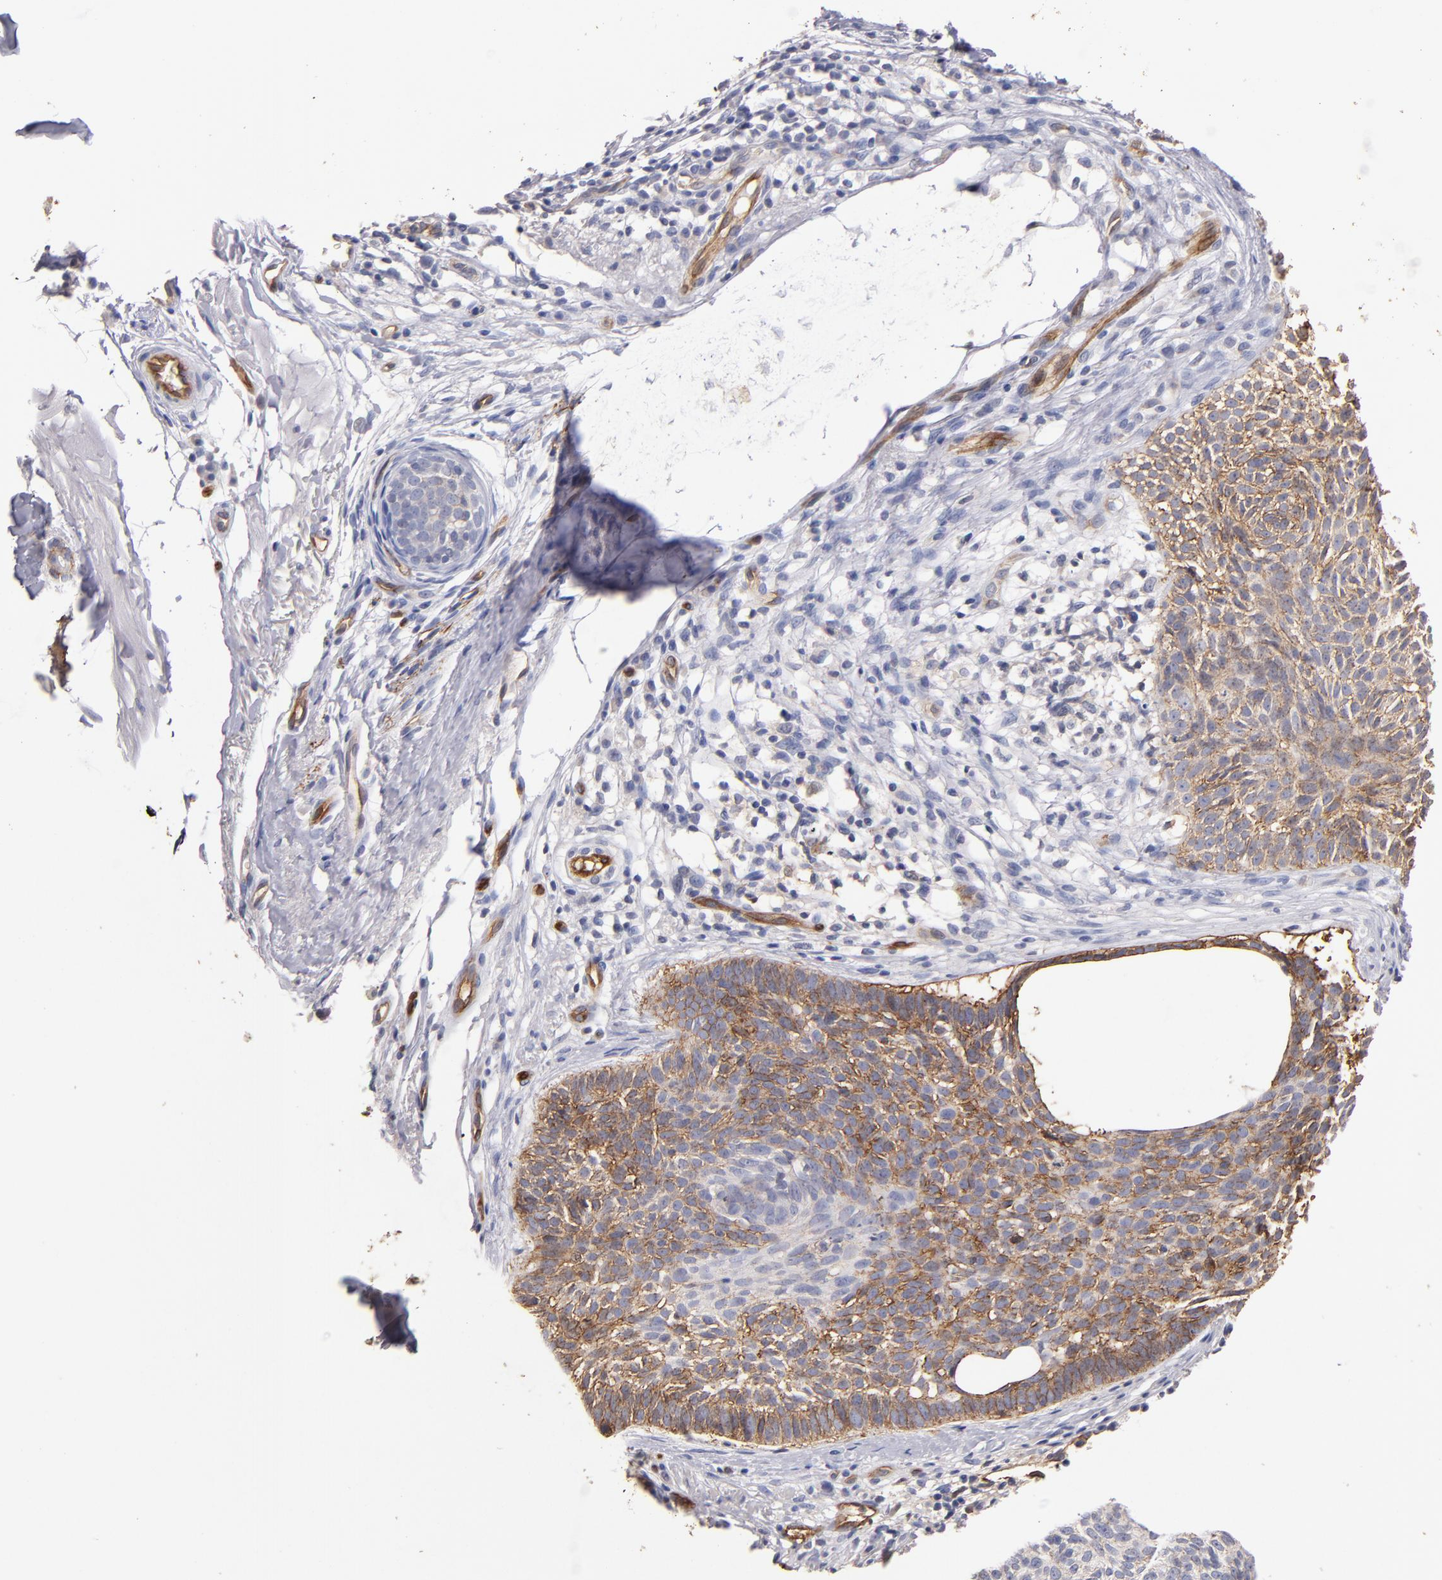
{"staining": {"intensity": "moderate", "quantity": ">75%", "location": "cytoplasmic/membranous"}, "tissue": "skin cancer", "cell_type": "Tumor cells", "image_type": "cancer", "snomed": [{"axis": "morphology", "description": "Basal cell carcinoma"}, {"axis": "topography", "description": "Skin"}], "caption": "A brown stain highlights moderate cytoplasmic/membranous expression of a protein in basal cell carcinoma (skin) tumor cells. Using DAB (brown) and hematoxylin (blue) stains, captured at high magnification using brightfield microscopy.", "gene": "CLDN5", "patient": {"sex": "male", "age": 74}}